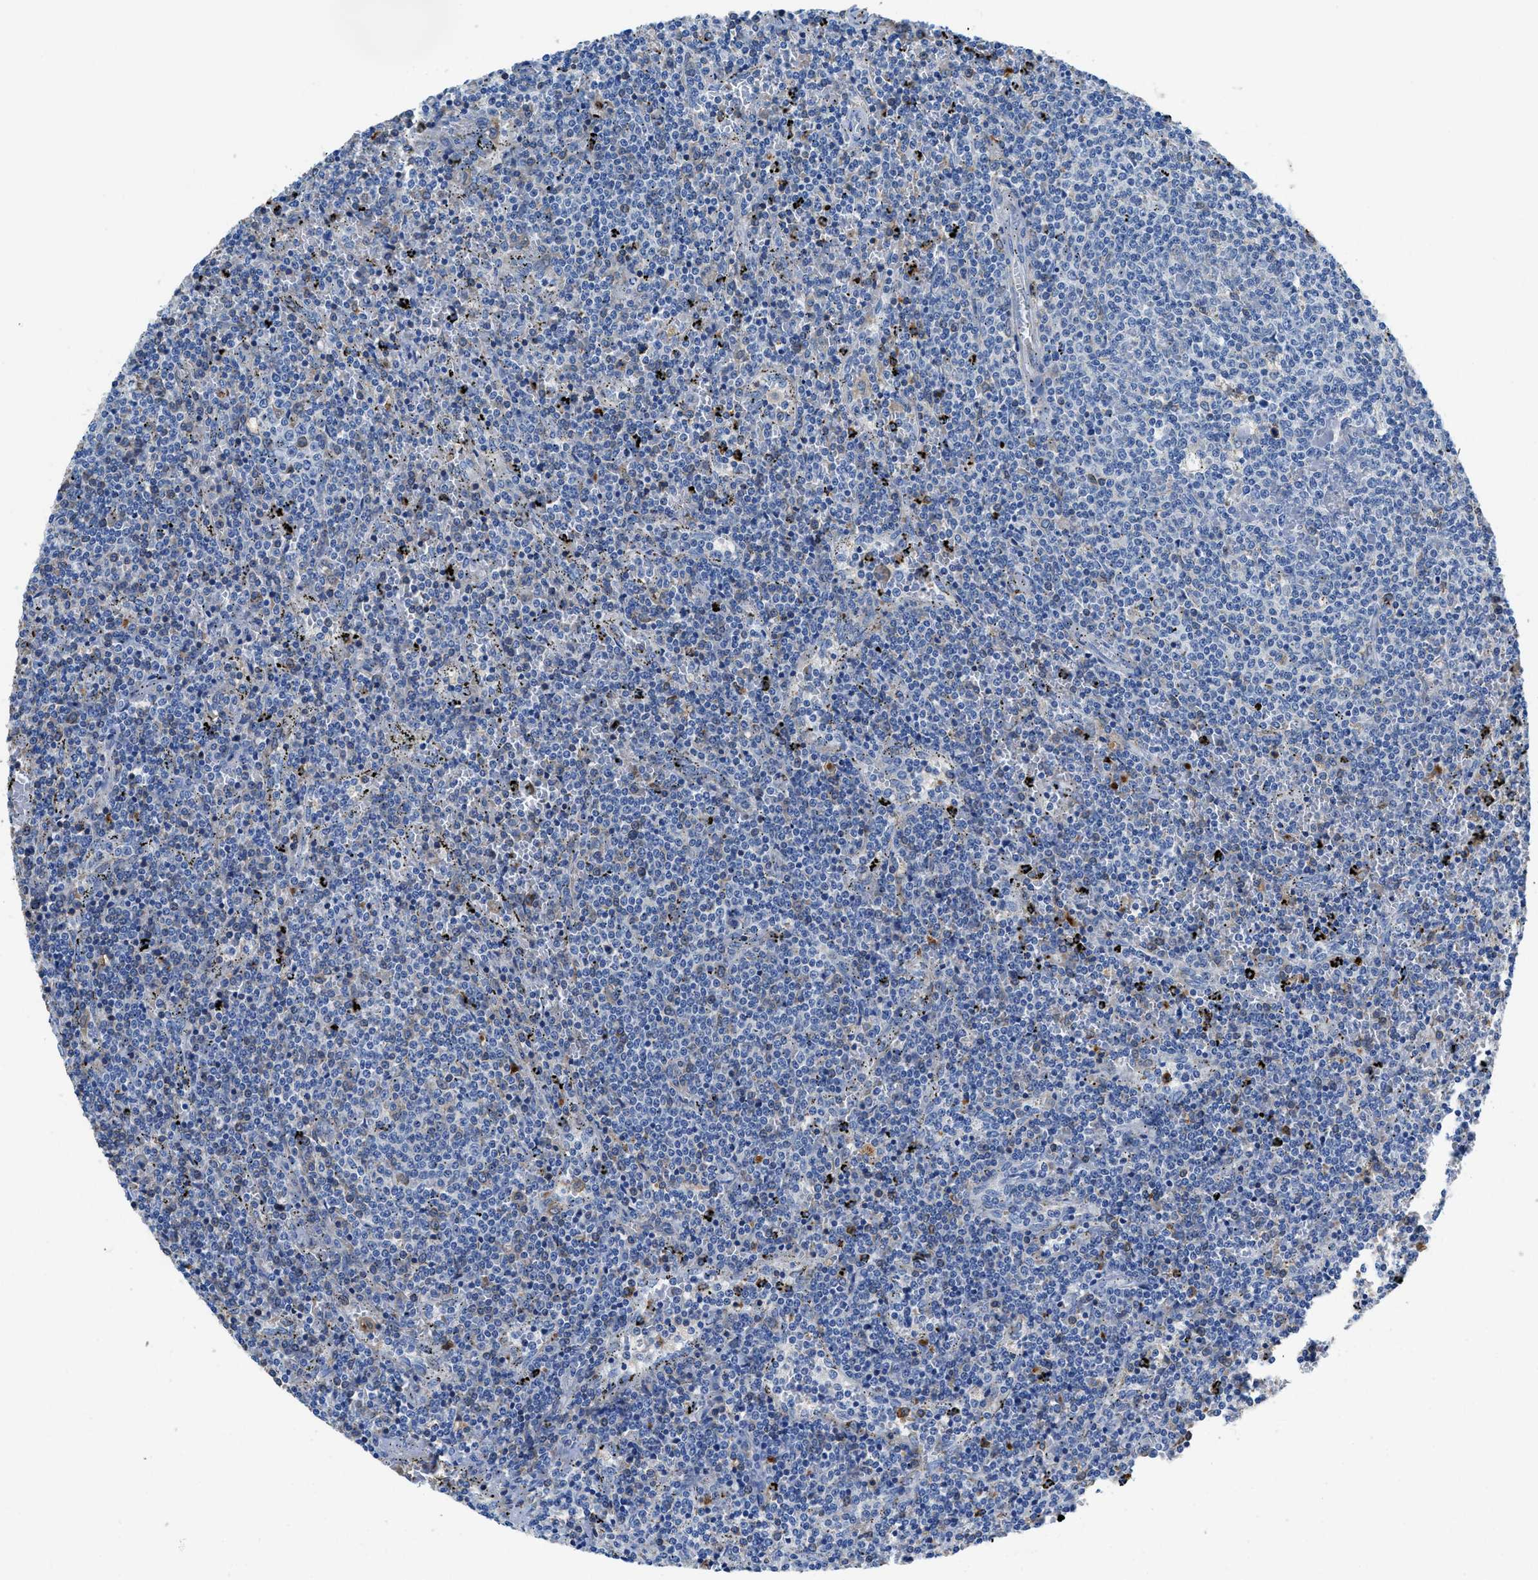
{"staining": {"intensity": "negative", "quantity": "none", "location": "none"}, "tissue": "lymphoma", "cell_type": "Tumor cells", "image_type": "cancer", "snomed": [{"axis": "morphology", "description": "Malignant lymphoma, non-Hodgkin's type, Low grade"}, {"axis": "topography", "description": "Spleen"}], "caption": "IHC of human low-grade malignant lymphoma, non-Hodgkin's type exhibits no expression in tumor cells. The staining was performed using DAB (3,3'-diaminobenzidine) to visualize the protein expression in brown, while the nuclei were stained in blue with hematoxylin (Magnification: 20x).", "gene": "NEB", "patient": {"sex": "female", "age": 50}}